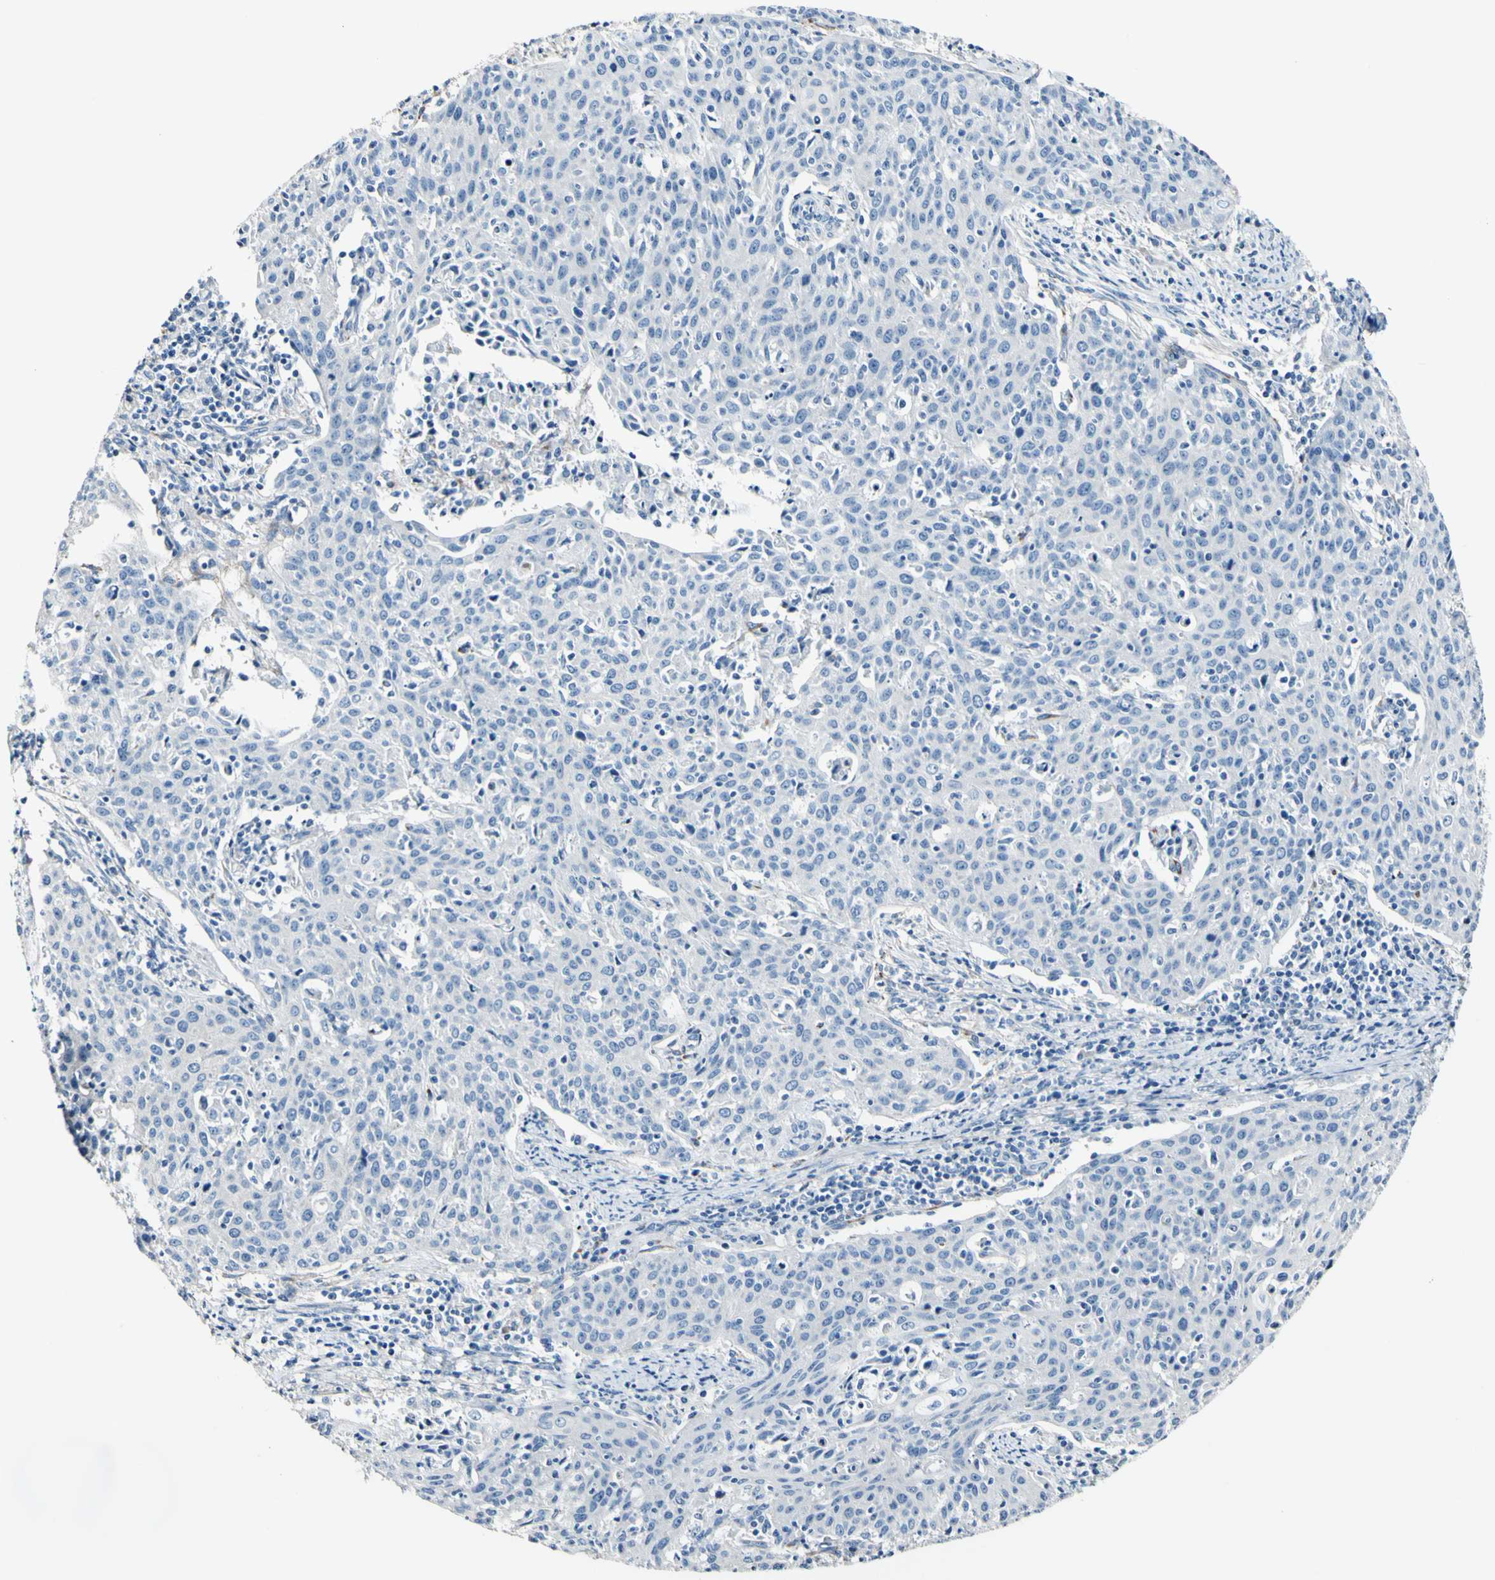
{"staining": {"intensity": "negative", "quantity": "none", "location": "none"}, "tissue": "cervical cancer", "cell_type": "Tumor cells", "image_type": "cancer", "snomed": [{"axis": "morphology", "description": "Squamous cell carcinoma, NOS"}, {"axis": "topography", "description": "Cervix"}], "caption": "Cervical cancer was stained to show a protein in brown. There is no significant positivity in tumor cells.", "gene": "COL6A3", "patient": {"sex": "female", "age": 38}}